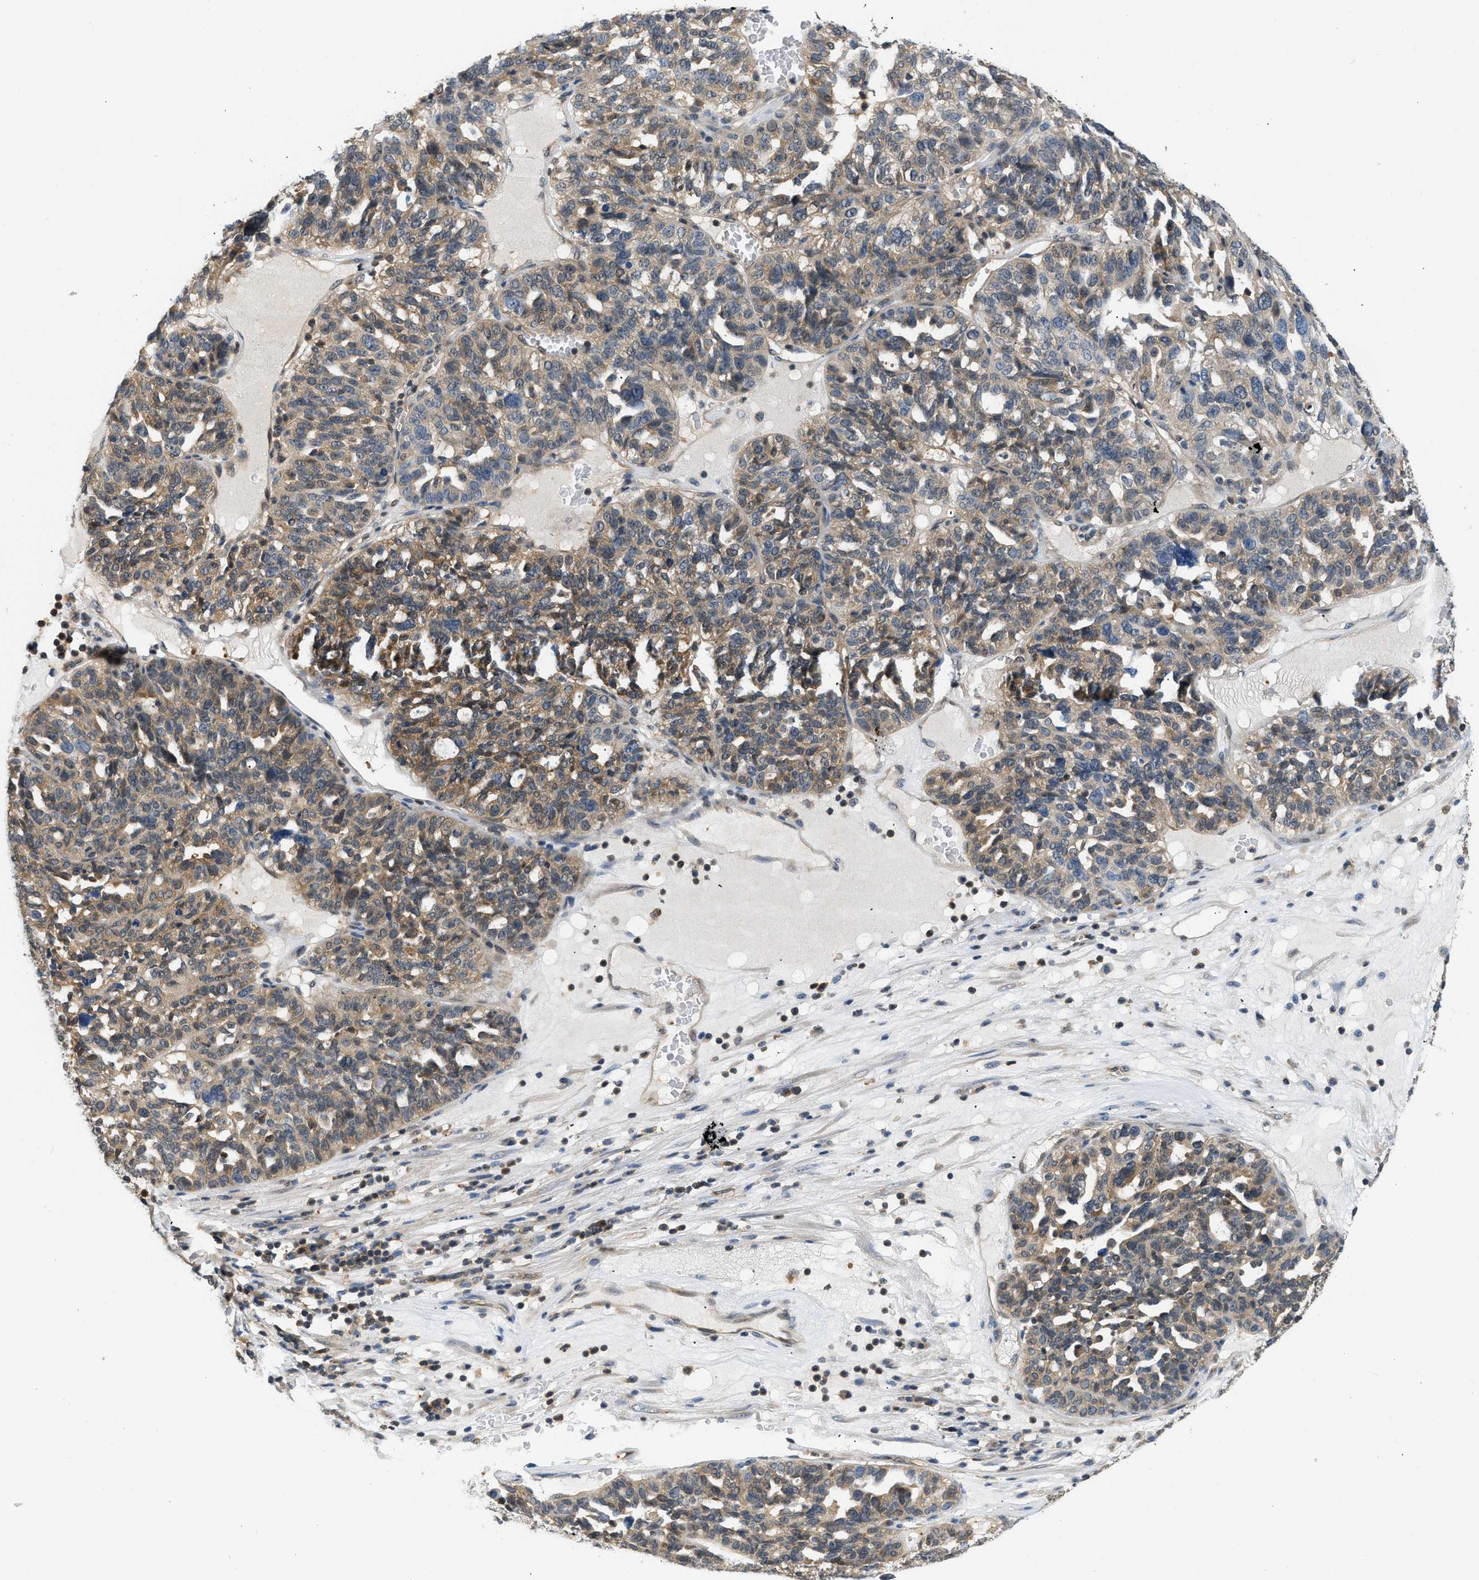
{"staining": {"intensity": "moderate", "quantity": ">75%", "location": "cytoplasmic/membranous"}, "tissue": "ovarian cancer", "cell_type": "Tumor cells", "image_type": "cancer", "snomed": [{"axis": "morphology", "description": "Cystadenocarcinoma, serous, NOS"}, {"axis": "topography", "description": "Ovary"}], "caption": "Tumor cells demonstrate medium levels of moderate cytoplasmic/membranous staining in approximately >75% of cells in ovarian serous cystadenocarcinoma. Nuclei are stained in blue.", "gene": "EIF4EBP2", "patient": {"sex": "female", "age": 59}}